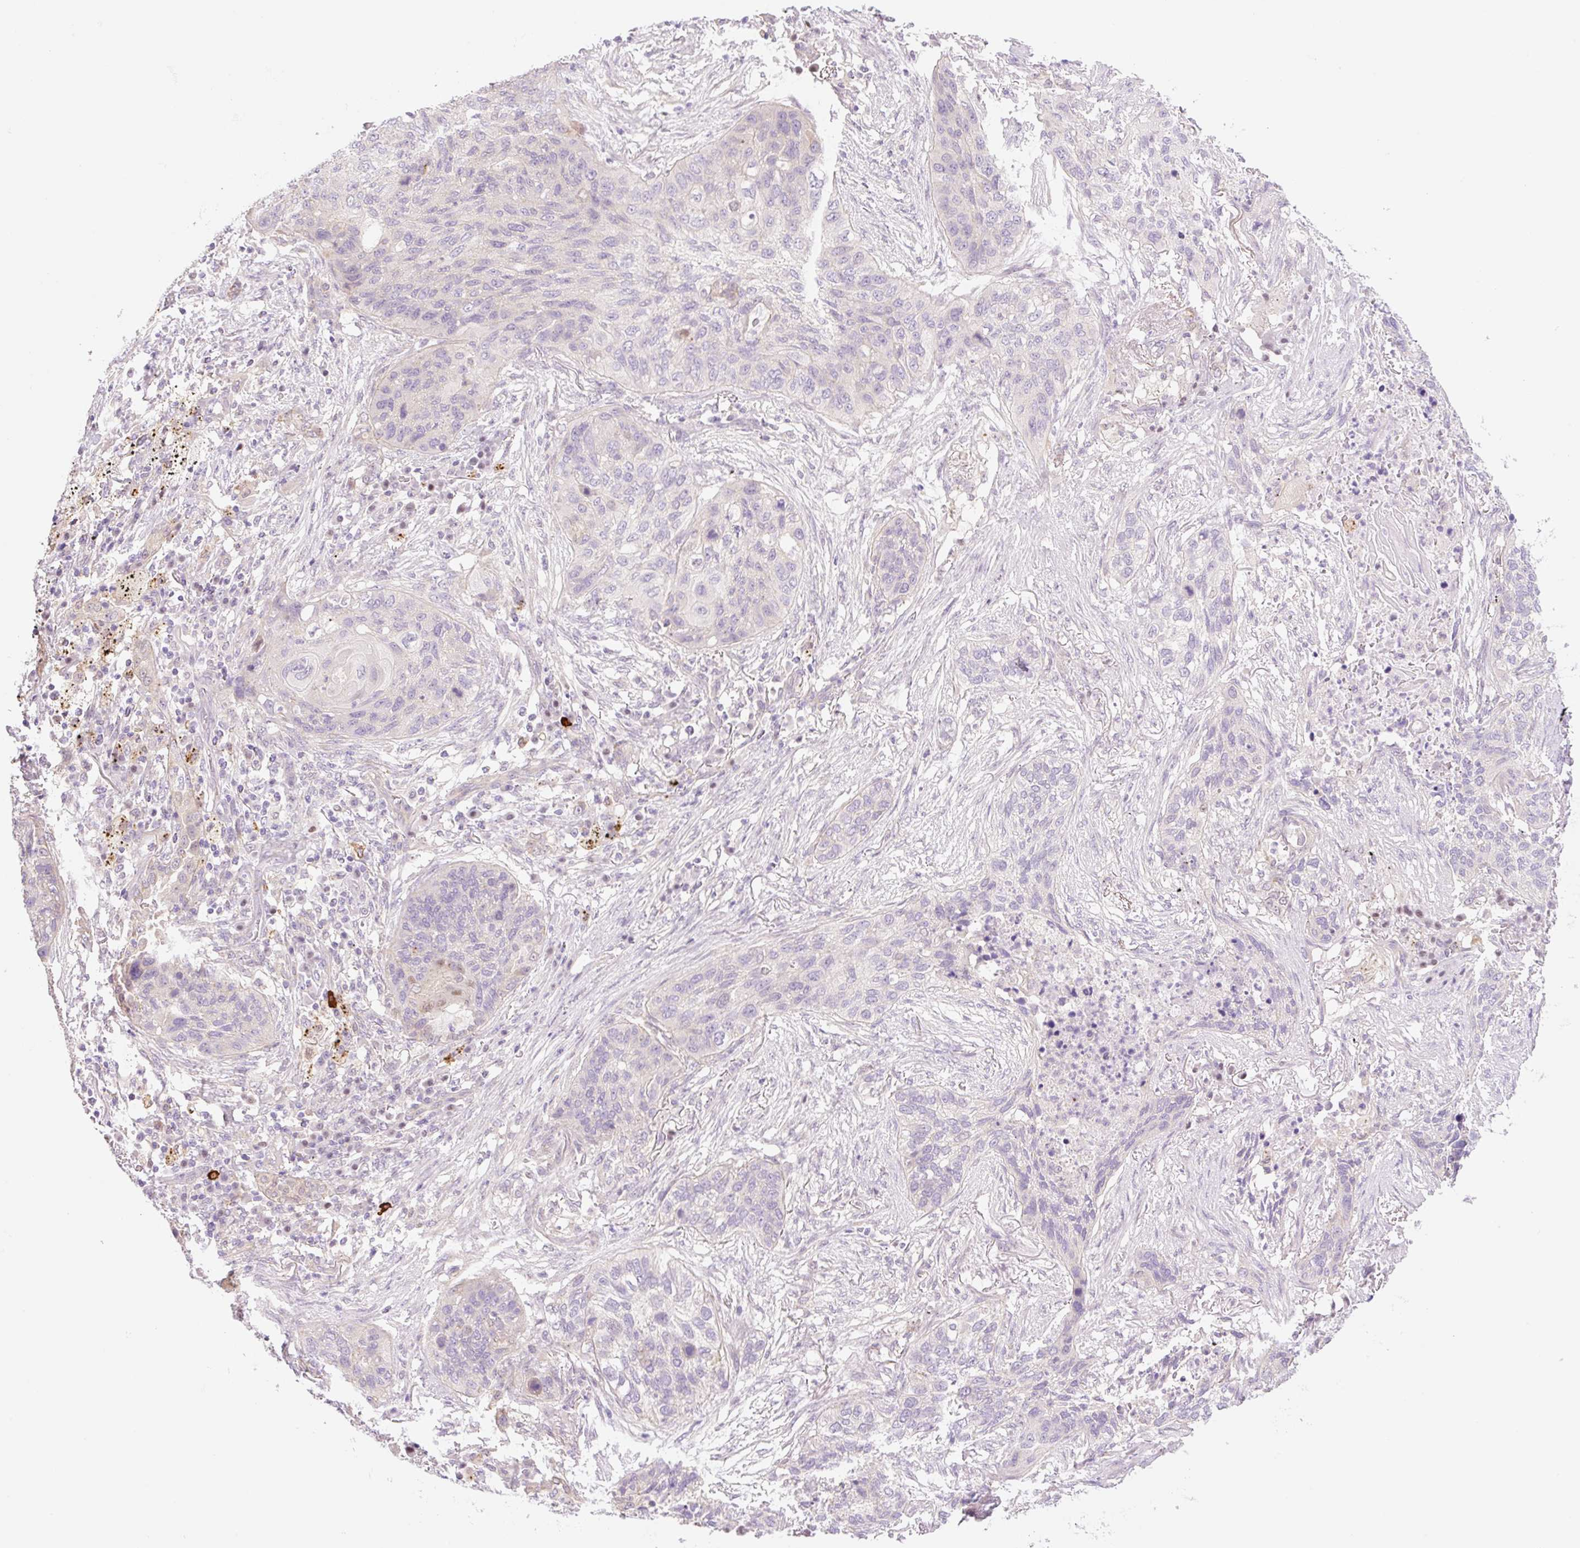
{"staining": {"intensity": "negative", "quantity": "none", "location": "none"}, "tissue": "lung cancer", "cell_type": "Tumor cells", "image_type": "cancer", "snomed": [{"axis": "morphology", "description": "Squamous cell carcinoma, NOS"}, {"axis": "topography", "description": "Lung"}], "caption": "Squamous cell carcinoma (lung) was stained to show a protein in brown. There is no significant positivity in tumor cells. The staining was performed using DAB (3,3'-diaminobenzidine) to visualize the protein expression in brown, while the nuclei were stained in blue with hematoxylin (Magnification: 20x).", "gene": "NLRP5", "patient": {"sex": "female", "age": 63}}